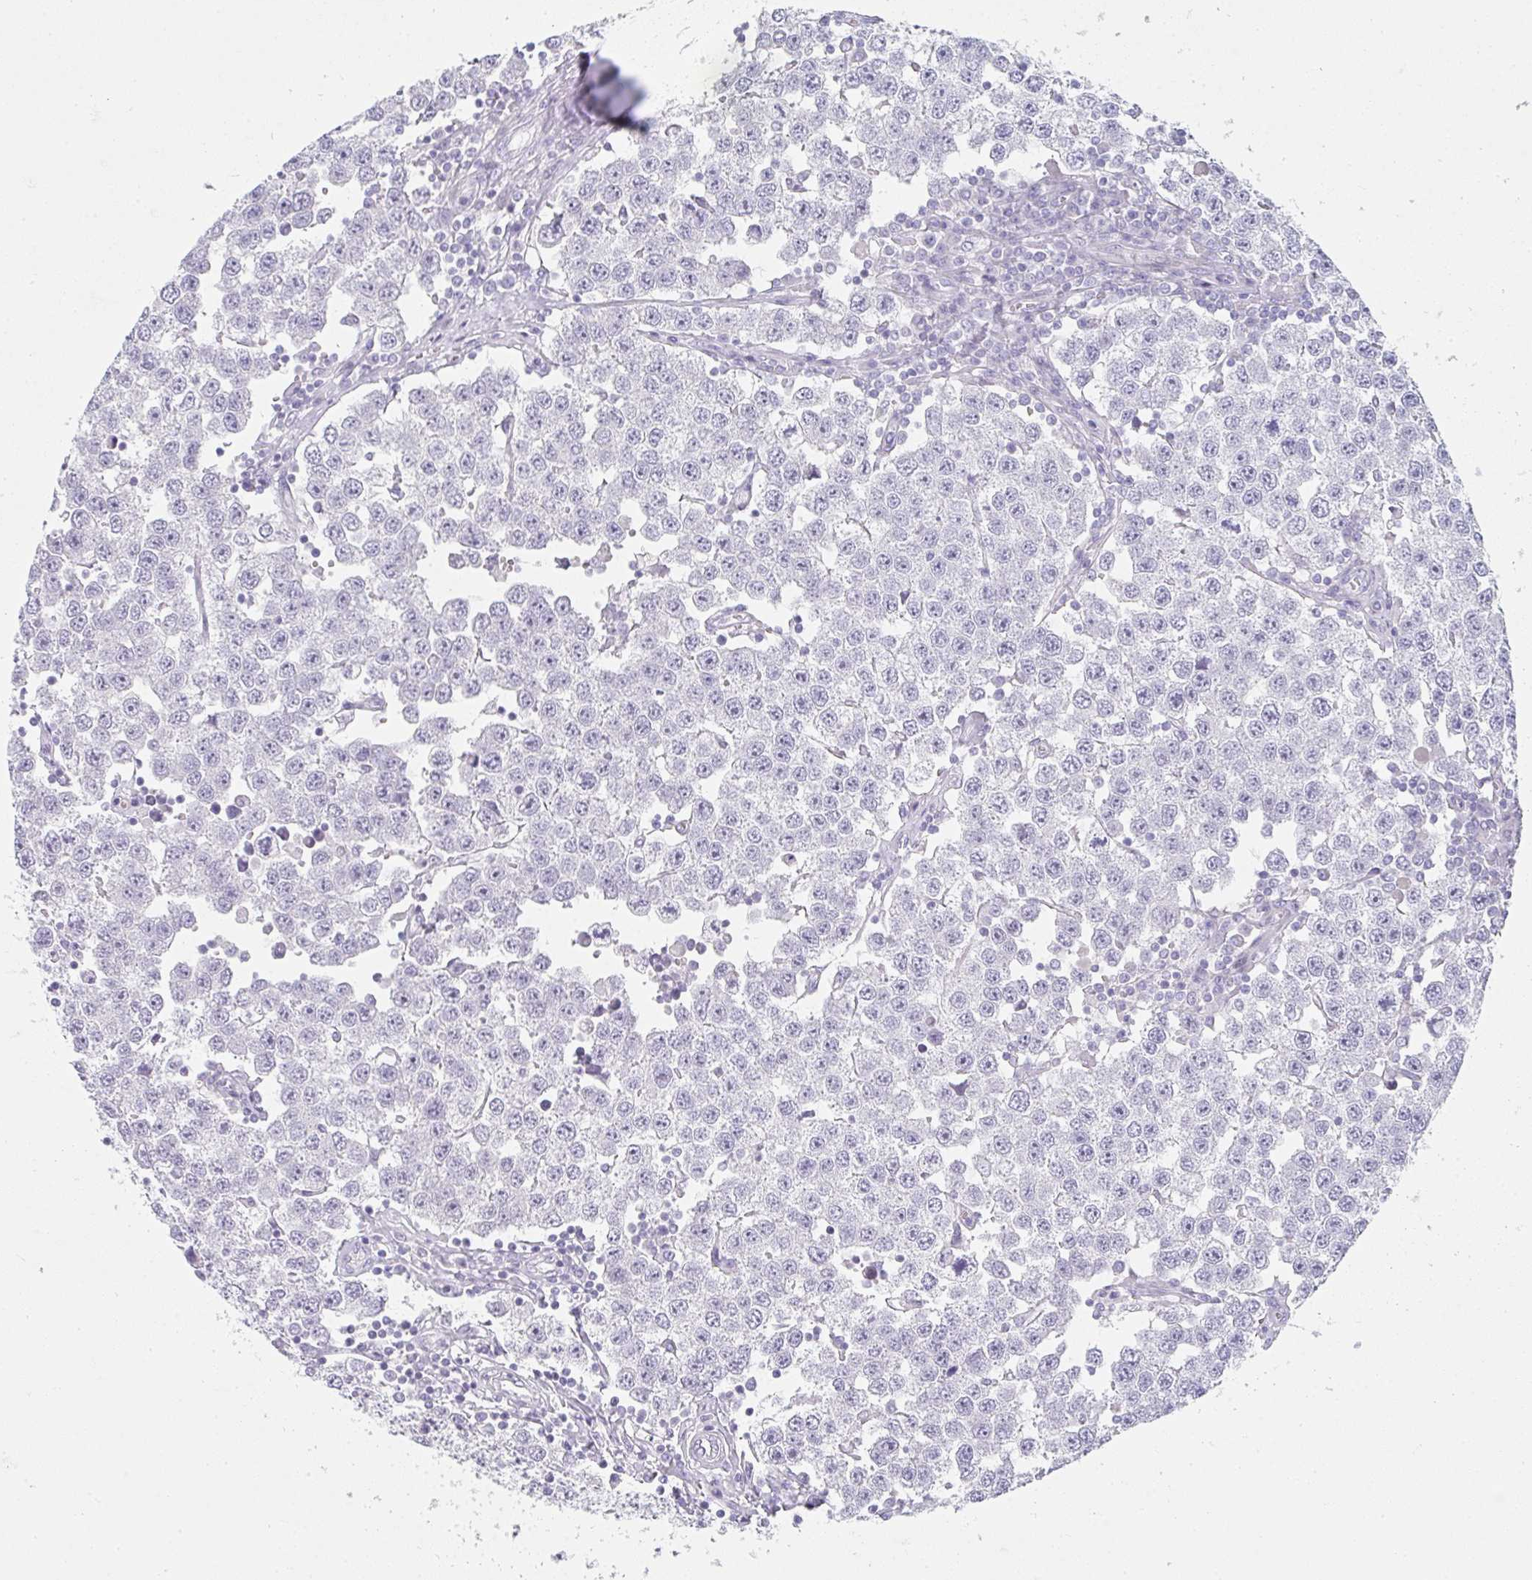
{"staining": {"intensity": "negative", "quantity": "none", "location": "none"}, "tissue": "testis cancer", "cell_type": "Tumor cells", "image_type": "cancer", "snomed": [{"axis": "morphology", "description": "Seminoma, NOS"}, {"axis": "topography", "description": "Testis"}], "caption": "There is no significant positivity in tumor cells of seminoma (testis).", "gene": "NEU2", "patient": {"sex": "male", "age": 34}}